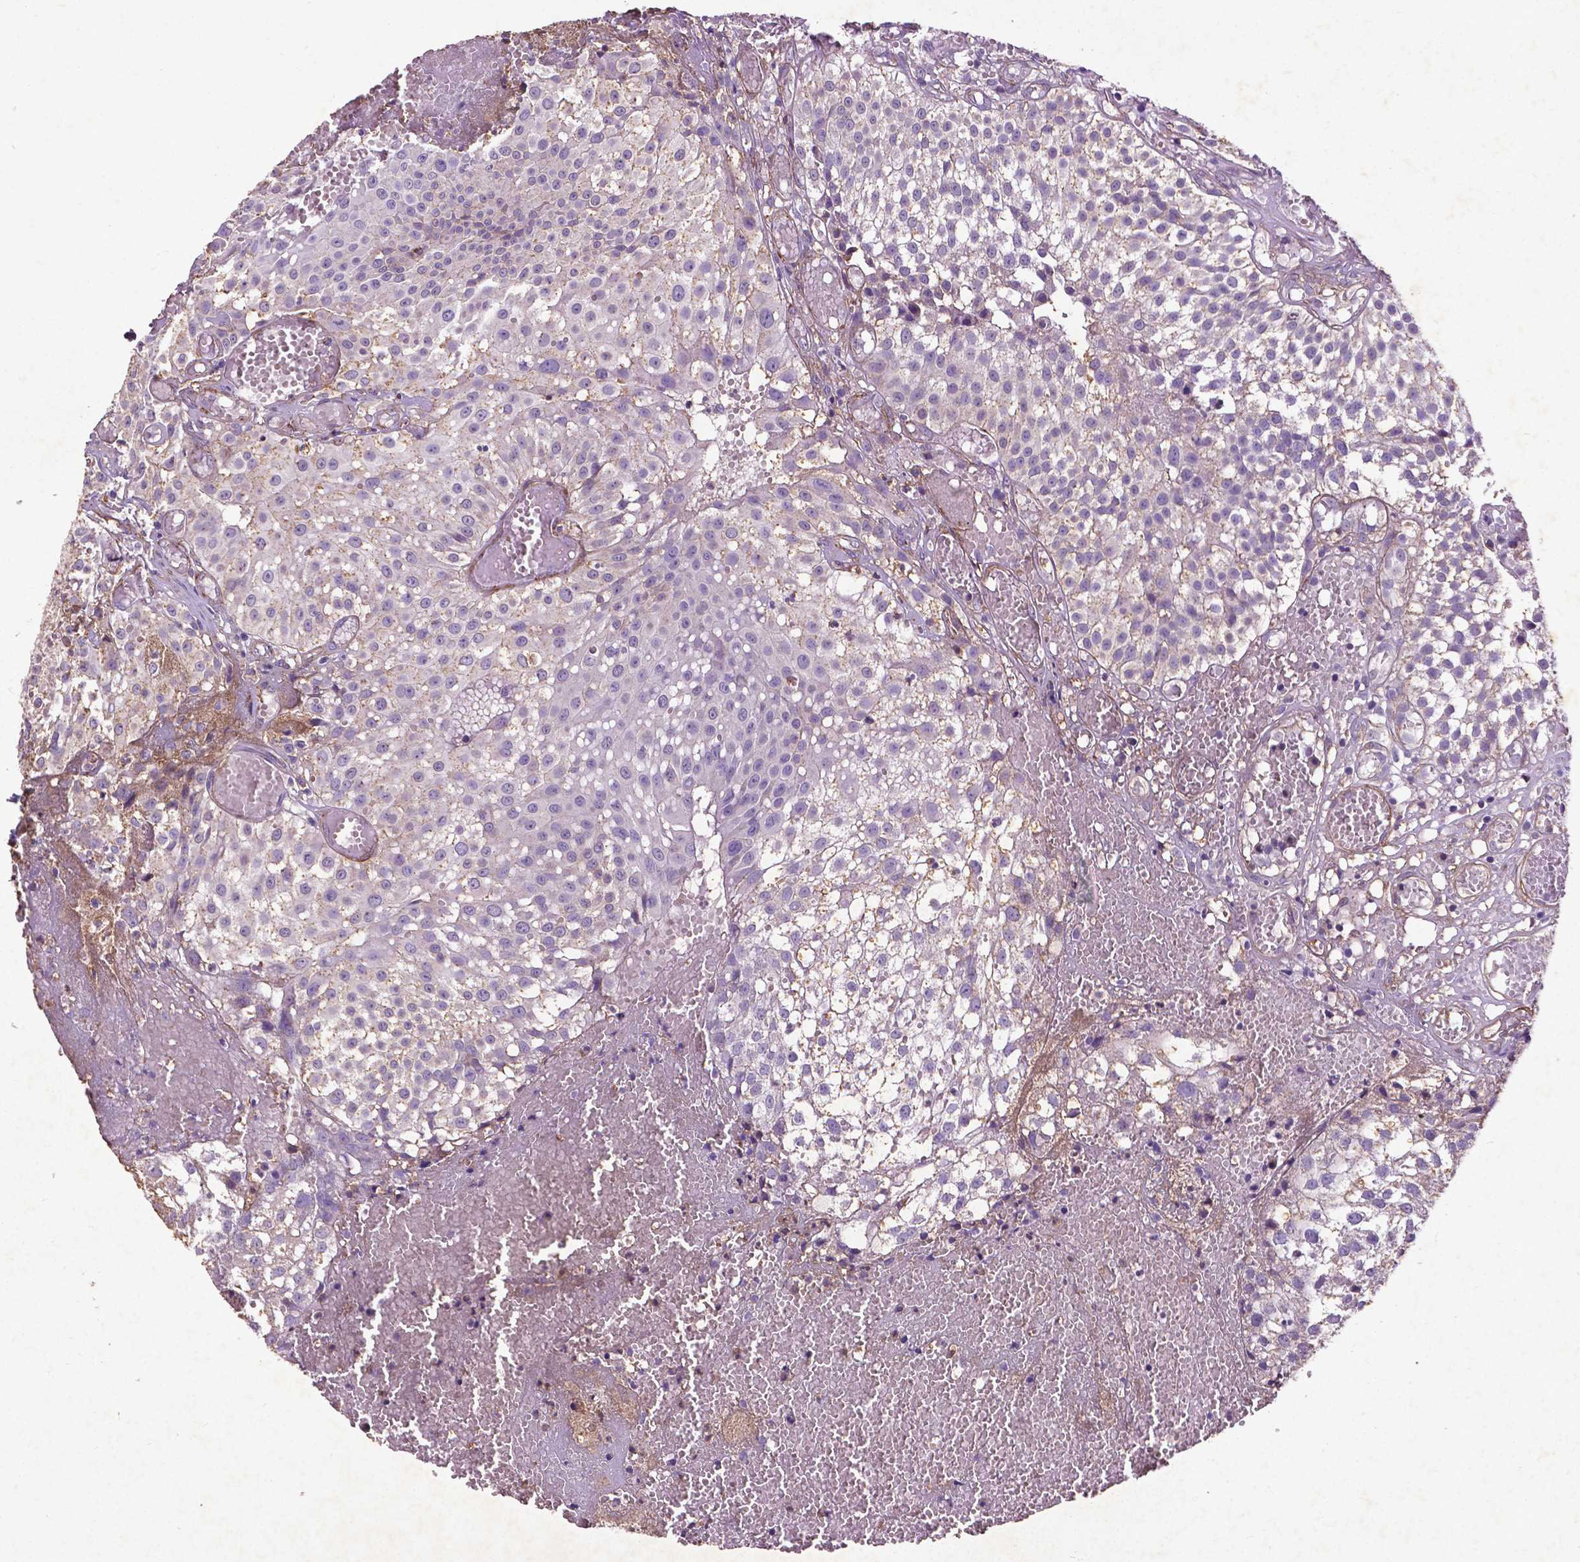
{"staining": {"intensity": "negative", "quantity": "none", "location": "none"}, "tissue": "urothelial cancer", "cell_type": "Tumor cells", "image_type": "cancer", "snomed": [{"axis": "morphology", "description": "Urothelial carcinoma, Low grade"}, {"axis": "topography", "description": "Urinary bladder"}], "caption": "IHC micrograph of low-grade urothelial carcinoma stained for a protein (brown), which exhibits no staining in tumor cells.", "gene": "RRAS", "patient": {"sex": "male", "age": 79}}